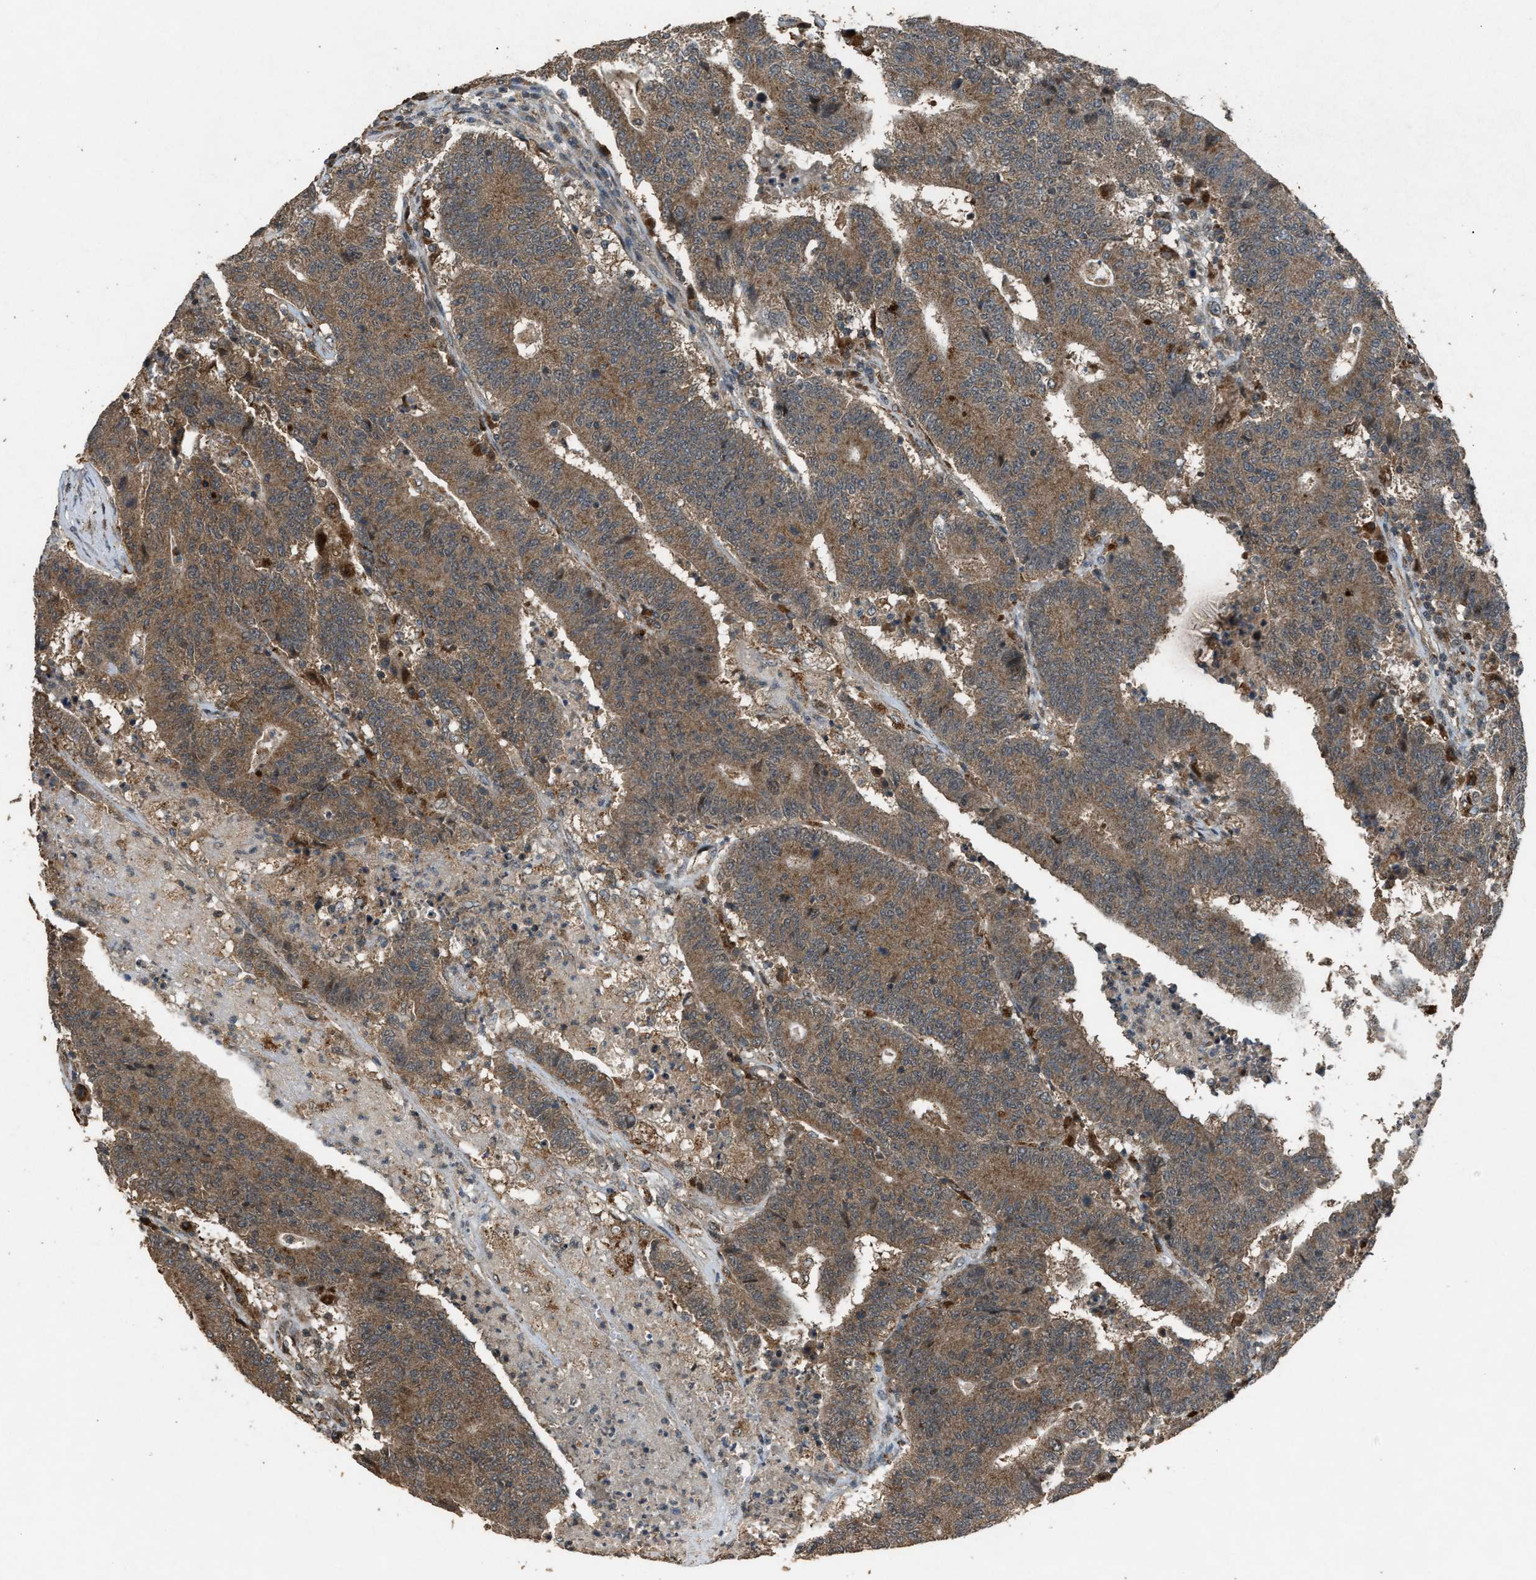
{"staining": {"intensity": "moderate", "quantity": ">75%", "location": "cytoplasmic/membranous"}, "tissue": "colorectal cancer", "cell_type": "Tumor cells", "image_type": "cancer", "snomed": [{"axis": "morphology", "description": "Normal tissue, NOS"}, {"axis": "morphology", "description": "Adenocarcinoma, NOS"}, {"axis": "topography", "description": "Colon"}], "caption": "IHC micrograph of colorectal cancer (adenocarcinoma) stained for a protein (brown), which shows medium levels of moderate cytoplasmic/membranous positivity in approximately >75% of tumor cells.", "gene": "PSMD1", "patient": {"sex": "female", "age": 75}}